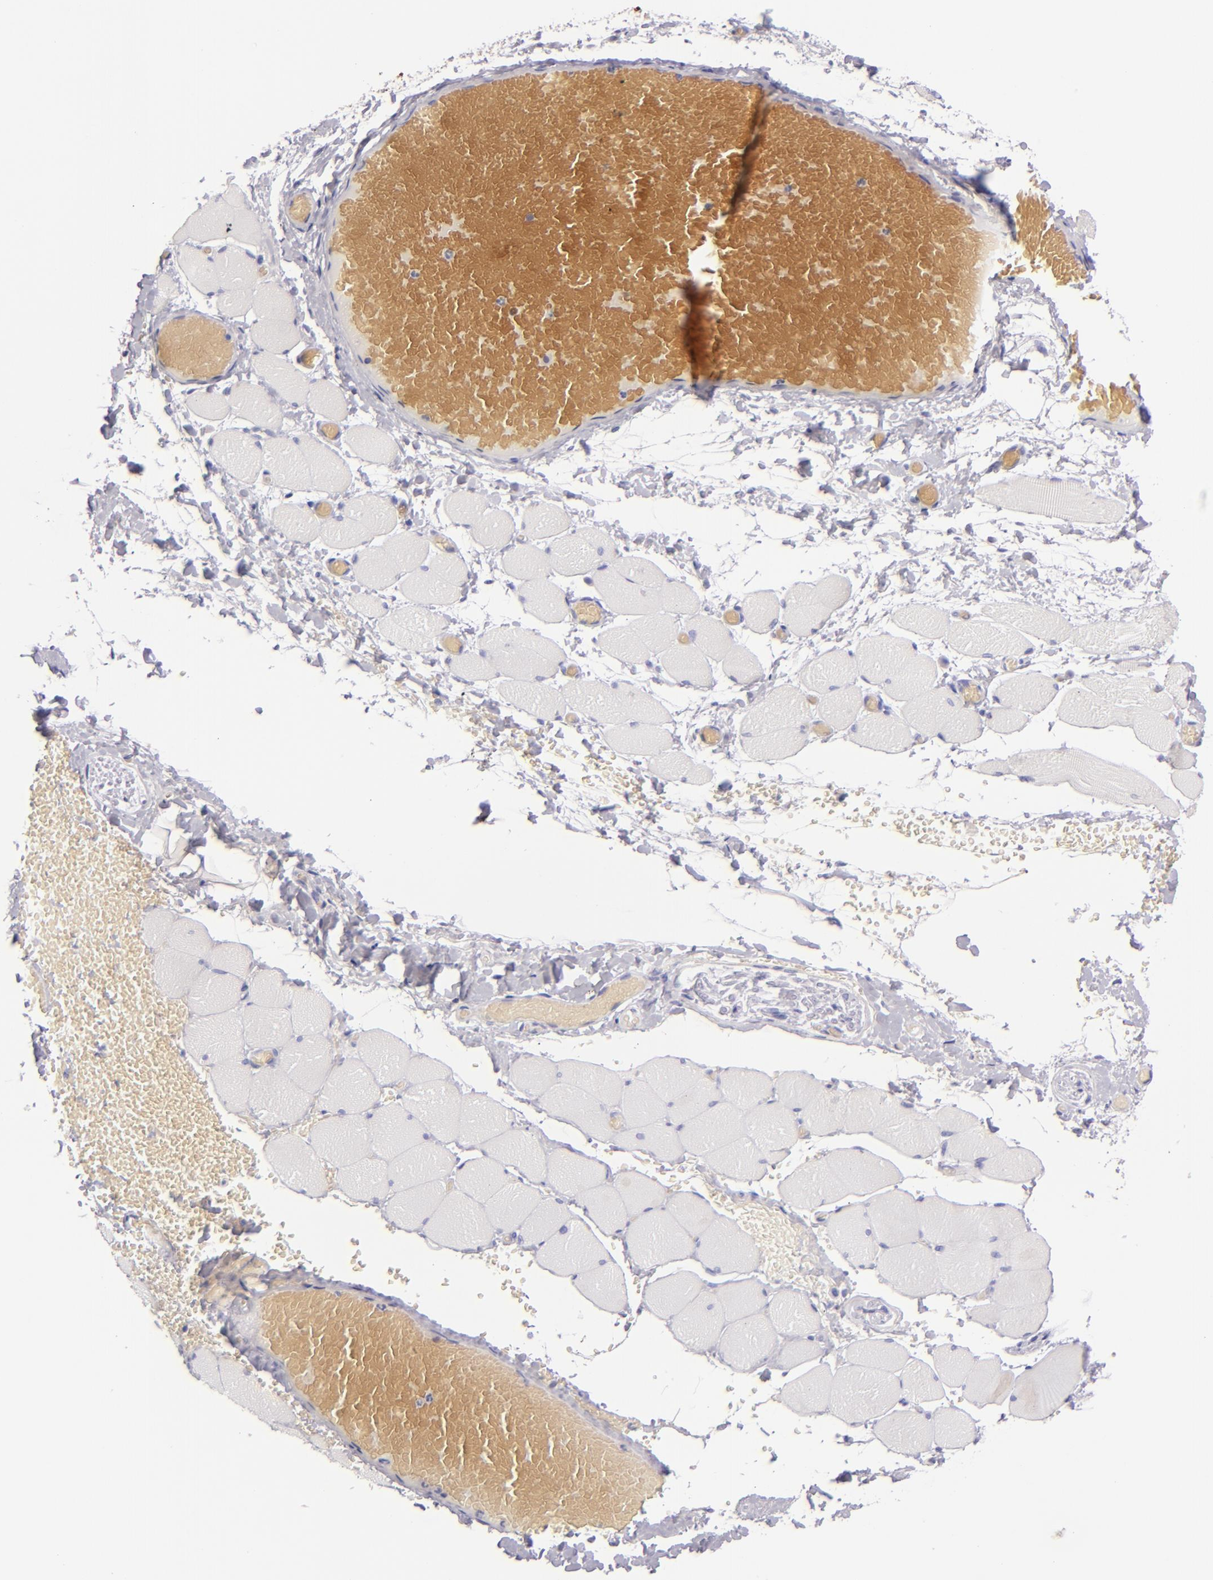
{"staining": {"intensity": "negative", "quantity": "none", "location": "none"}, "tissue": "skeletal muscle", "cell_type": "Myocytes", "image_type": "normal", "snomed": [{"axis": "morphology", "description": "Normal tissue, NOS"}, {"axis": "topography", "description": "Skeletal muscle"}, {"axis": "topography", "description": "Soft tissue"}], "caption": "An IHC micrograph of normal skeletal muscle is shown. There is no staining in myocytes of skeletal muscle.", "gene": "MUC5AC", "patient": {"sex": "female", "age": 58}}